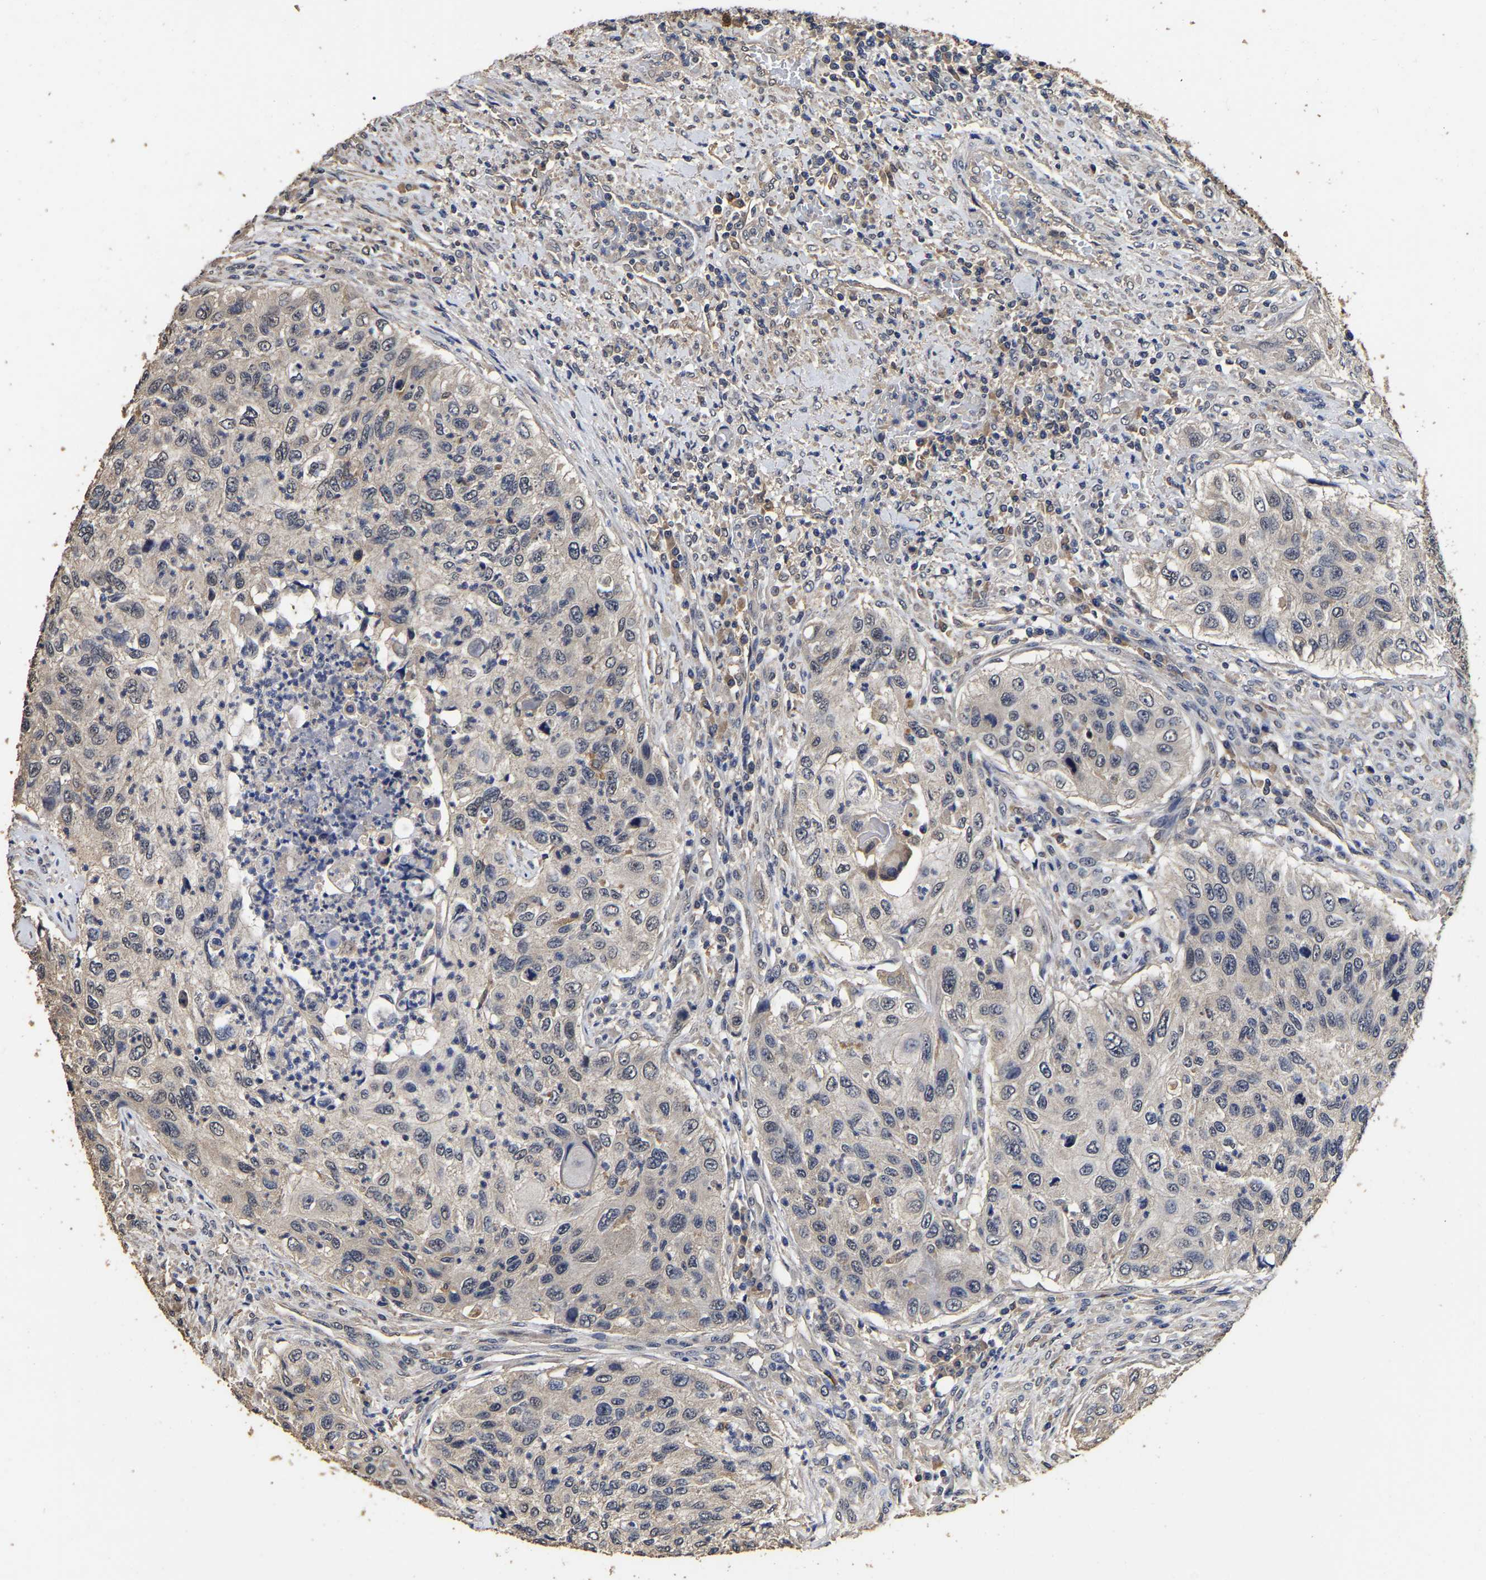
{"staining": {"intensity": "weak", "quantity": "<25%", "location": "cytoplasmic/membranous"}, "tissue": "urothelial cancer", "cell_type": "Tumor cells", "image_type": "cancer", "snomed": [{"axis": "morphology", "description": "Urothelial carcinoma, High grade"}, {"axis": "topography", "description": "Urinary bladder"}], "caption": "Immunohistochemical staining of human urothelial cancer reveals no significant expression in tumor cells.", "gene": "STK32C", "patient": {"sex": "female", "age": 60}}